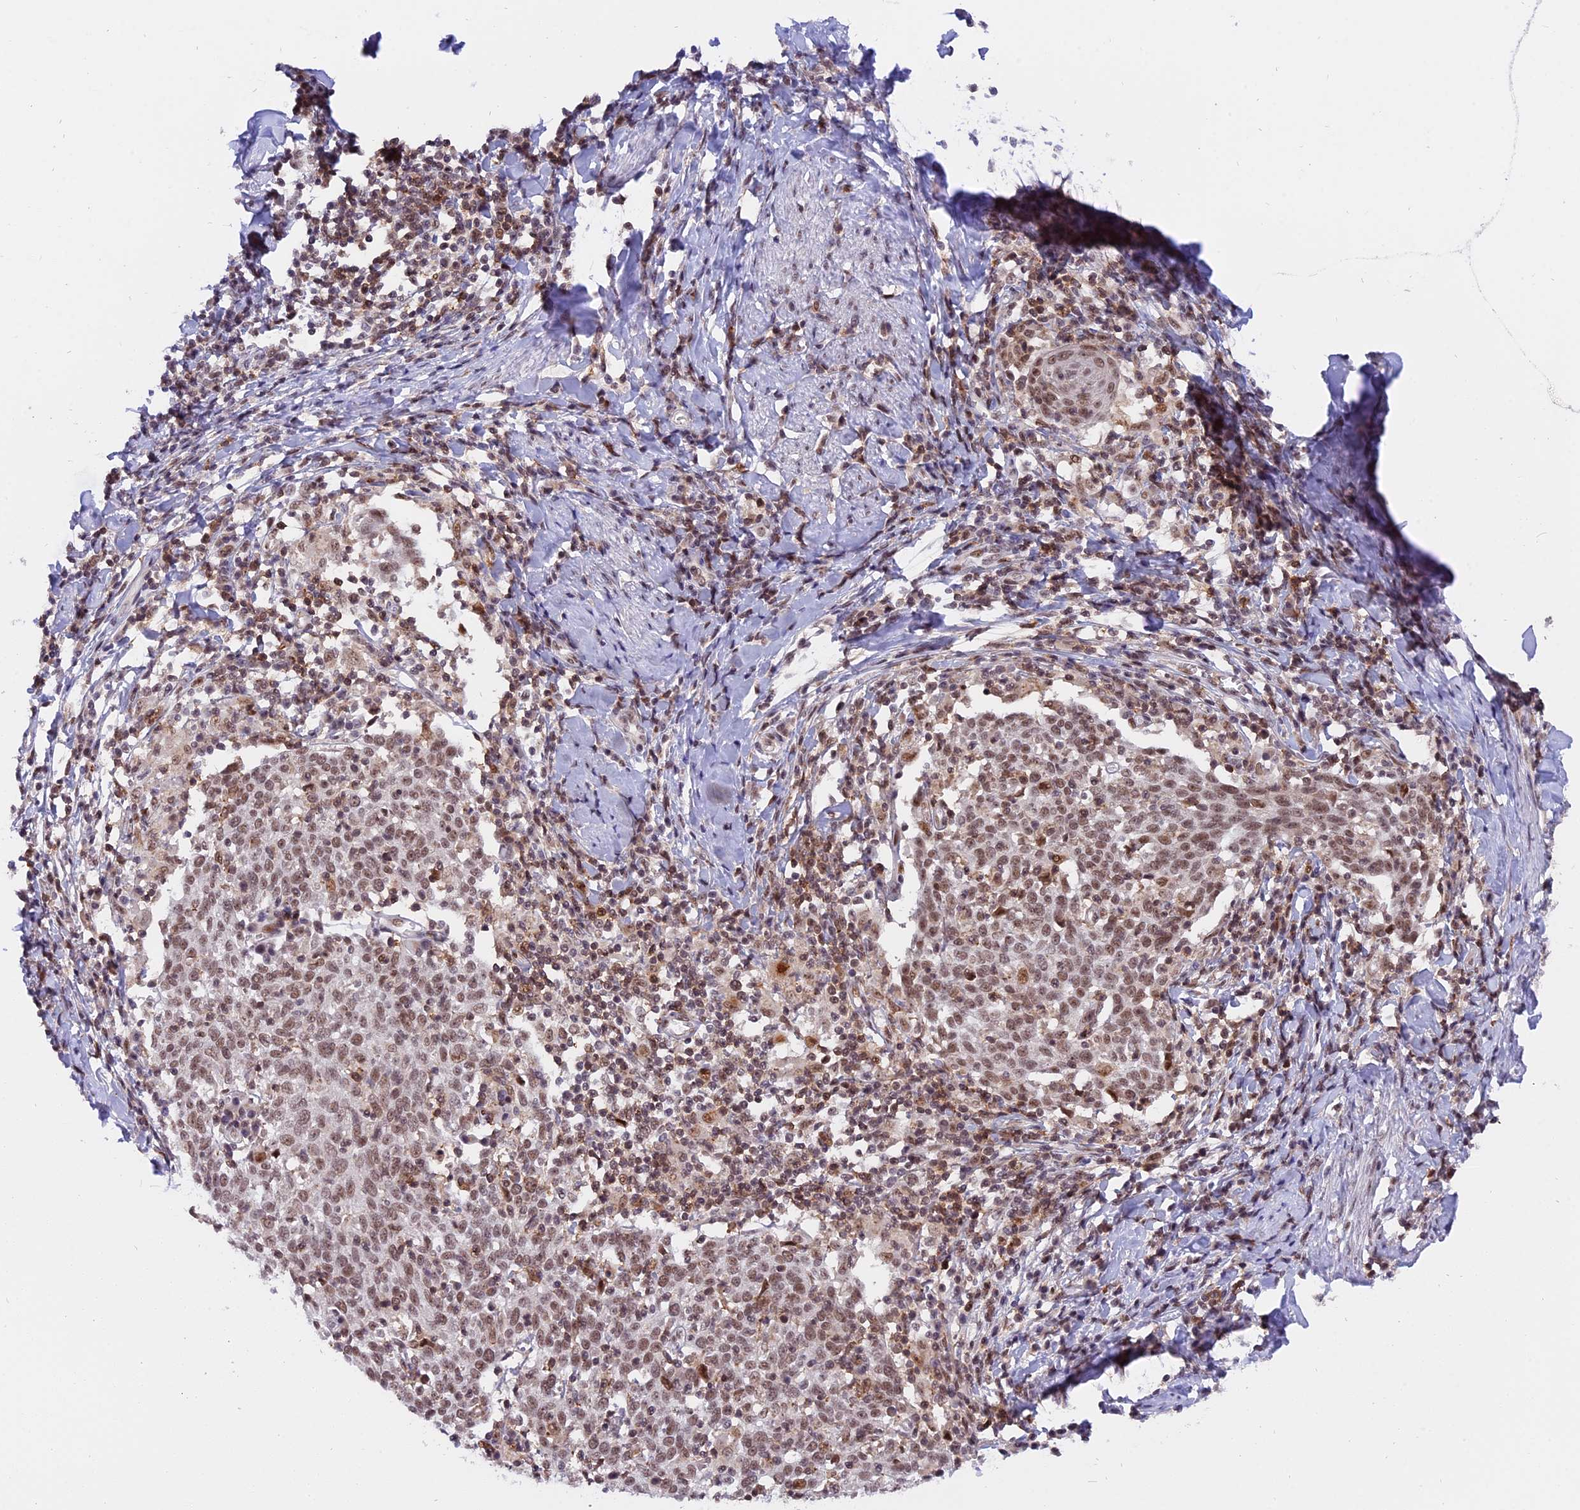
{"staining": {"intensity": "moderate", "quantity": ">75%", "location": "nuclear"}, "tissue": "cervical cancer", "cell_type": "Tumor cells", "image_type": "cancer", "snomed": [{"axis": "morphology", "description": "Squamous cell carcinoma, NOS"}, {"axis": "topography", "description": "Cervix"}], "caption": "Immunohistochemical staining of cervical cancer displays medium levels of moderate nuclear protein staining in approximately >75% of tumor cells. (DAB IHC, brown staining for protein, blue staining for nuclei).", "gene": "TADA3", "patient": {"sex": "female", "age": 52}}